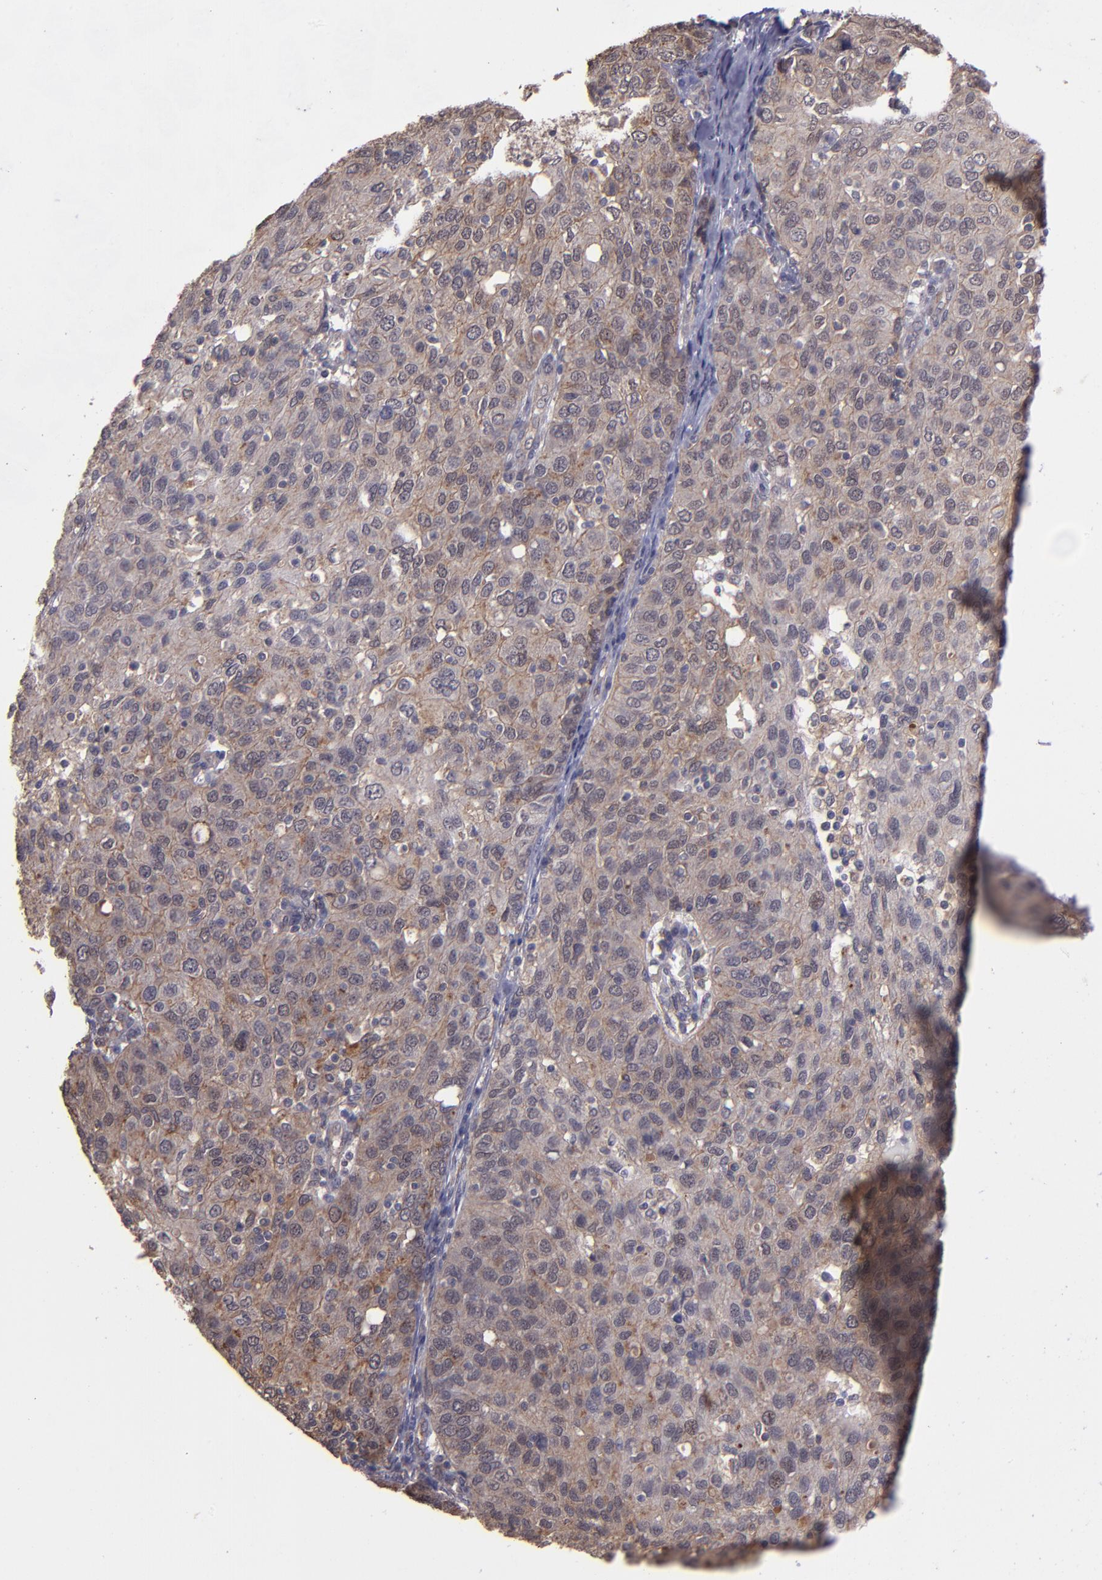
{"staining": {"intensity": "weak", "quantity": "25%-75%", "location": "cytoplasmic/membranous"}, "tissue": "ovarian cancer", "cell_type": "Tumor cells", "image_type": "cancer", "snomed": [{"axis": "morphology", "description": "Carcinoma, endometroid"}, {"axis": "topography", "description": "Ovary"}], "caption": "This image reveals immunohistochemistry (IHC) staining of human endometroid carcinoma (ovarian), with low weak cytoplasmic/membranous staining in approximately 25%-75% of tumor cells.", "gene": "SIPA1L1", "patient": {"sex": "female", "age": 50}}